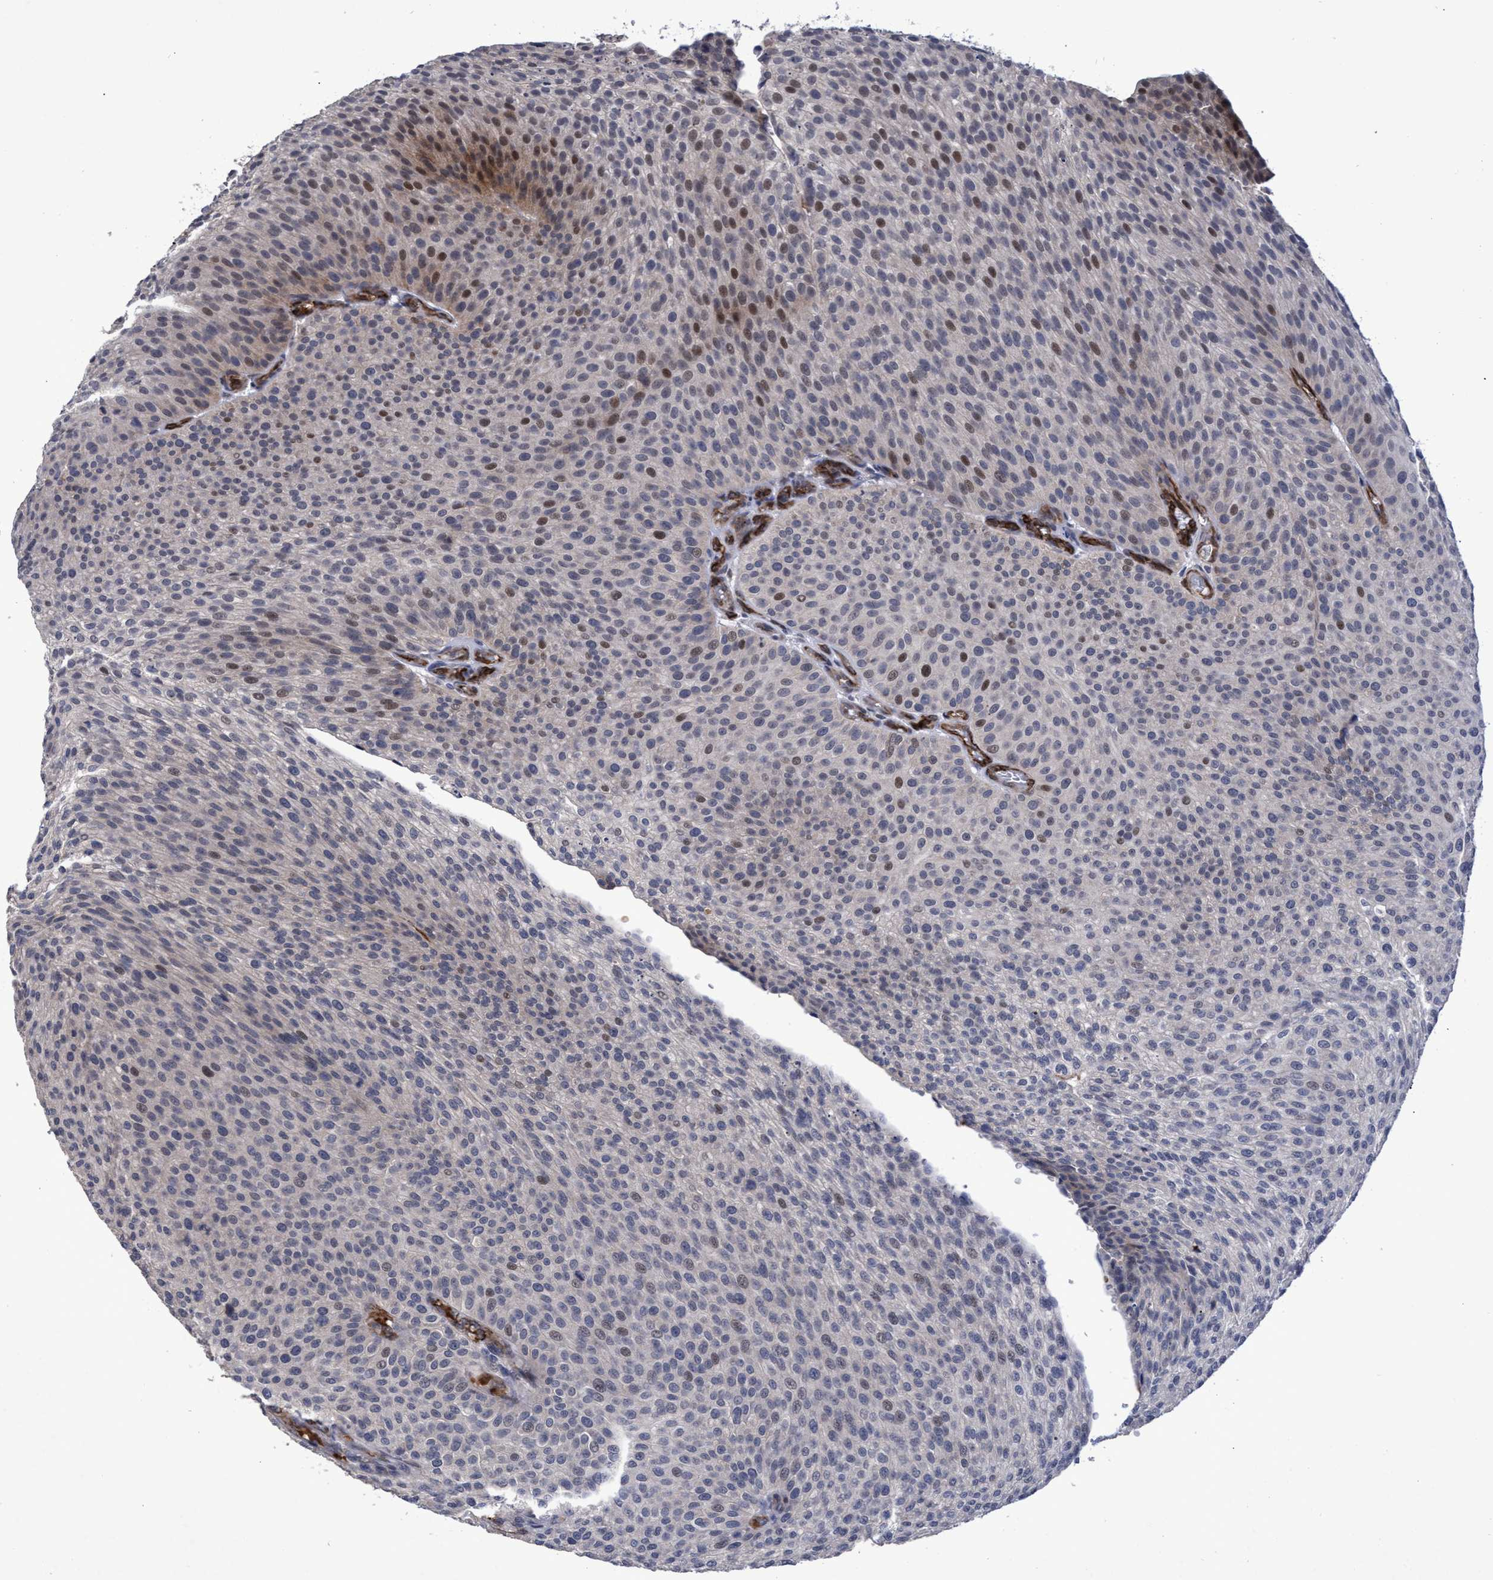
{"staining": {"intensity": "moderate", "quantity": "<25%", "location": "nuclear"}, "tissue": "urothelial cancer", "cell_type": "Tumor cells", "image_type": "cancer", "snomed": [{"axis": "morphology", "description": "Urothelial carcinoma, Low grade"}, {"axis": "topography", "description": "Smooth muscle"}, {"axis": "topography", "description": "Urinary bladder"}], "caption": "High-power microscopy captured an immunohistochemistry (IHC) micrograph of urothelial carcinoma (low-grade), revealing moderate nuclear positivity in about <25% of tumor cells.", "gene": "ZNF750", "patient": {"sex": "male", "age": 60}}